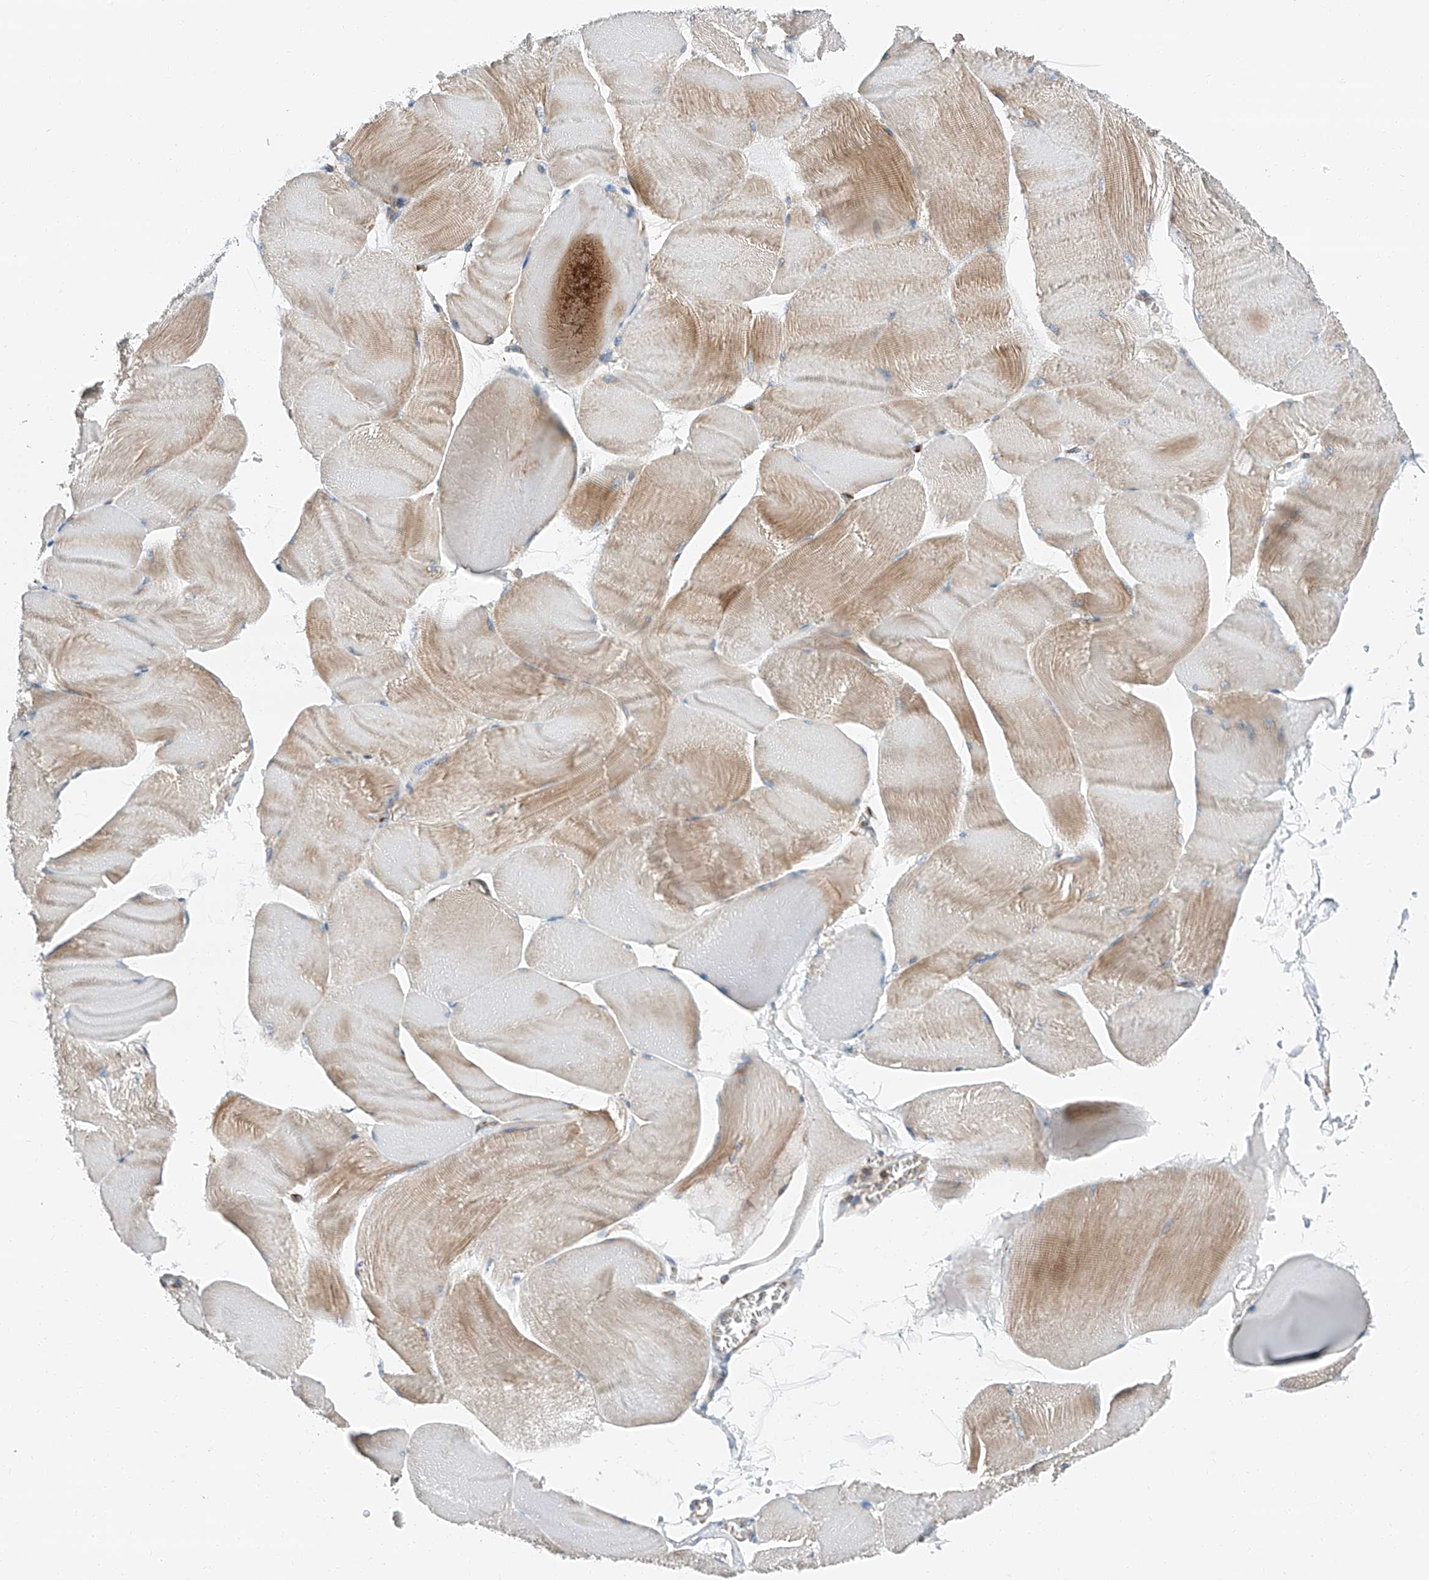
{"staining": {"intensity": "moderate", "quantity": "25%-75%", "location": "cytoplasmic/membranous"}, "tissue": "skeletal muscle", "cell_type": "Myocytes", "image_type": "normal", "snomed": [{"axis": "morphology", "description": "Normal tissue, NOS"}, {"axis": "morphology", "description": "Basal cell carcinoma"}, {"axis": "topography", "description": "Skeletal muscle"}], "caption": "Immunohistochemistry (IHC) staining of benign skeletal muscle, which displays medium levels of moderate cytoplasmic/membranous staining in about 25%-75% of myocytes indicating moderate cytoplasmic/membranous protein expression. The staining was performed using DAB (brown) for protein detection and nuclei were counterstained in hematoxylin (blue).", "gene": "ZC3H15", "patient": {"sex": "female", "age": 64}}